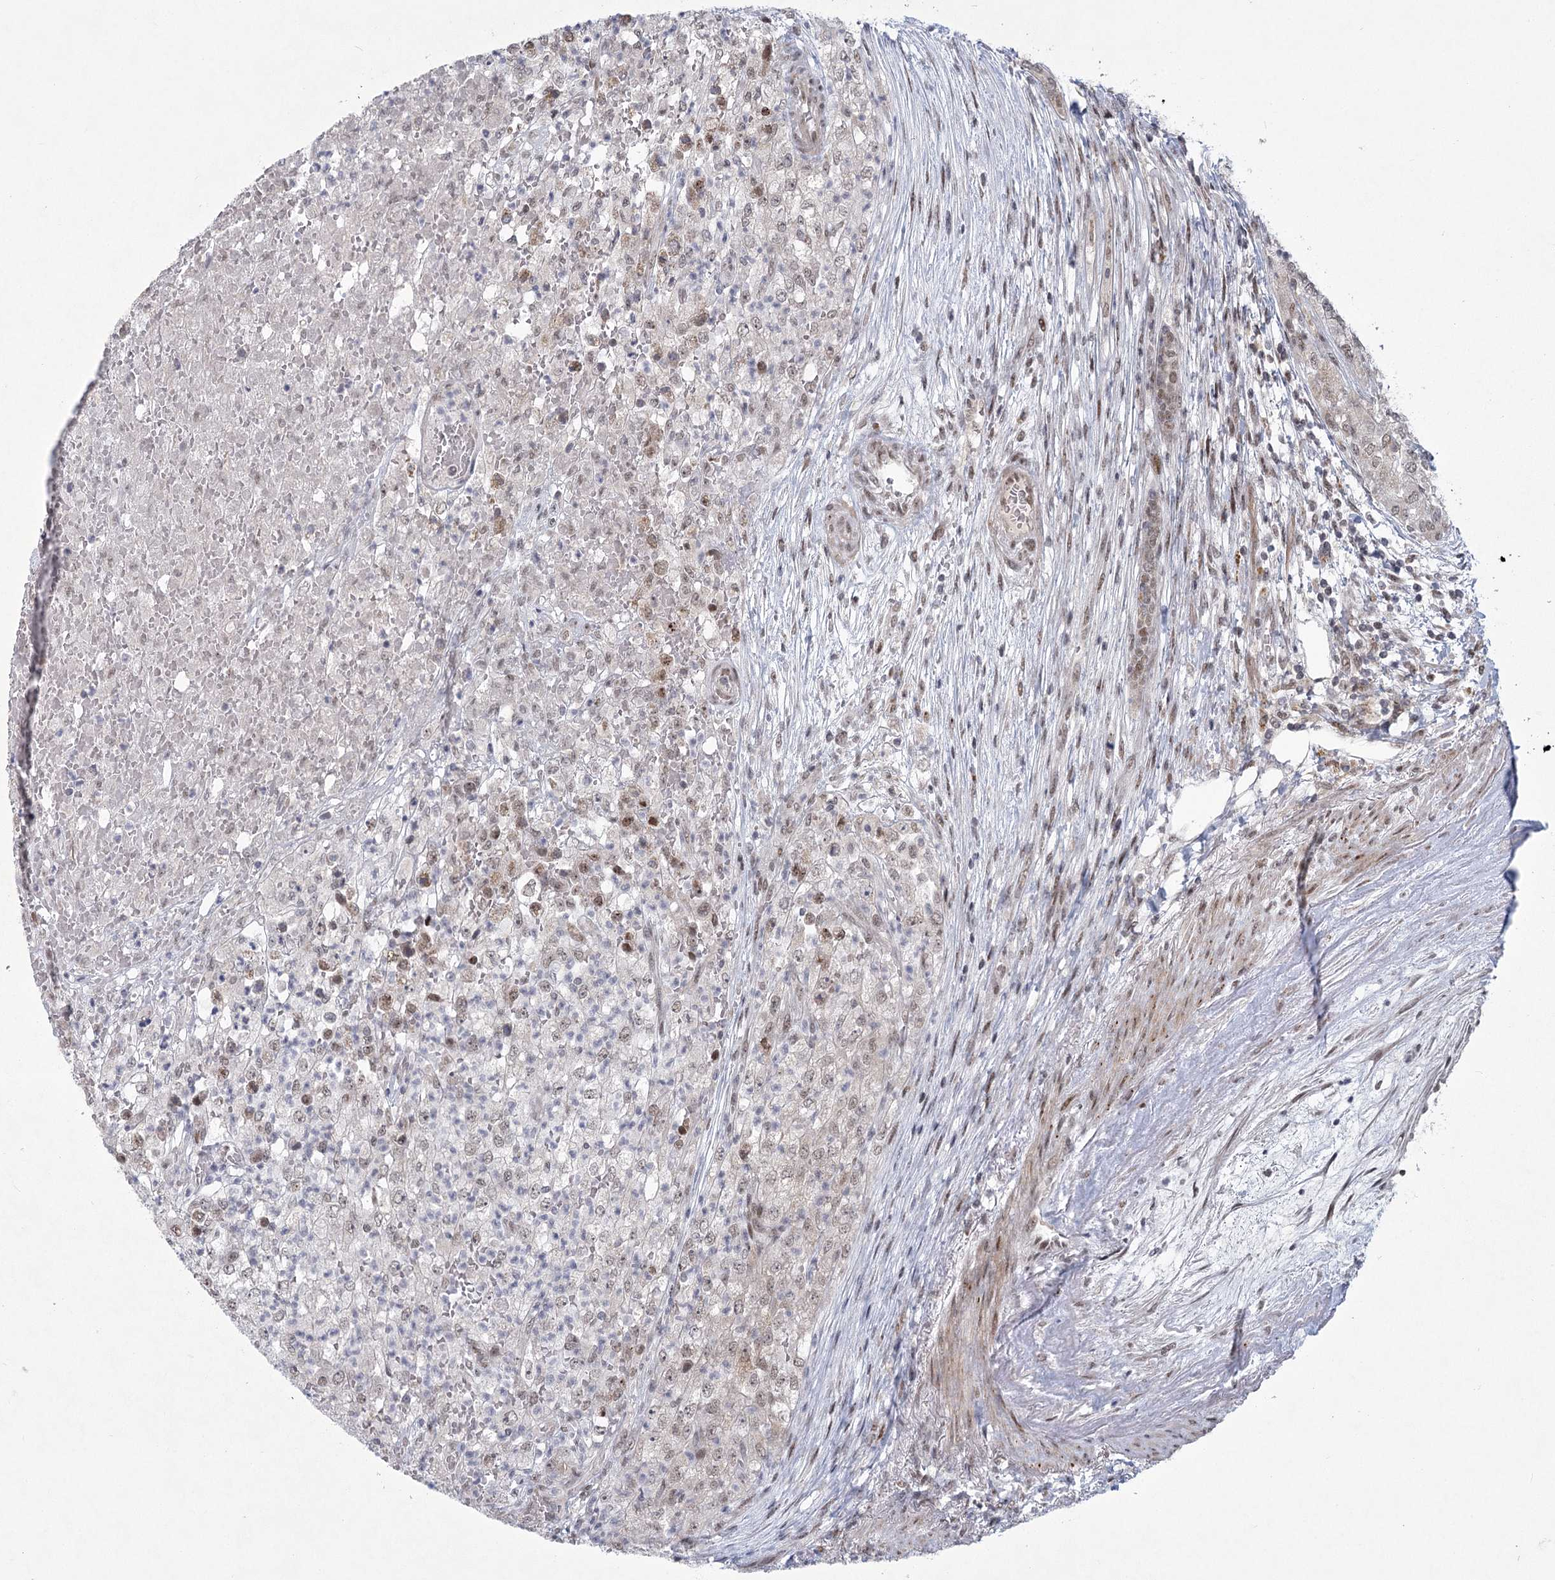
{"staining": {"intensity": "weak", "quantity": ">75%", "location": "nuclear"}, "tissue": "renal cancer", "cell_type": "Tumor cells", "image_type": "cancer", "snomed": [{"axis": "morphology", "description": "Adenocarcinoma, NOS"}, {"axis": "topography", "description": "Kidney"}], "caption": "Immunohistochemistry staining of renal adenocarcinoma, which displays low levels of weak nuclear staining in about >75% of tumor cells indicating weak nuclear protein staining. The staining was performed using DAB (brown) for protein detection and nuclei were counterstained in hematoxylin (blue).", "gene": "CIB4", "patient": {"sex": "female", "age": 54}}